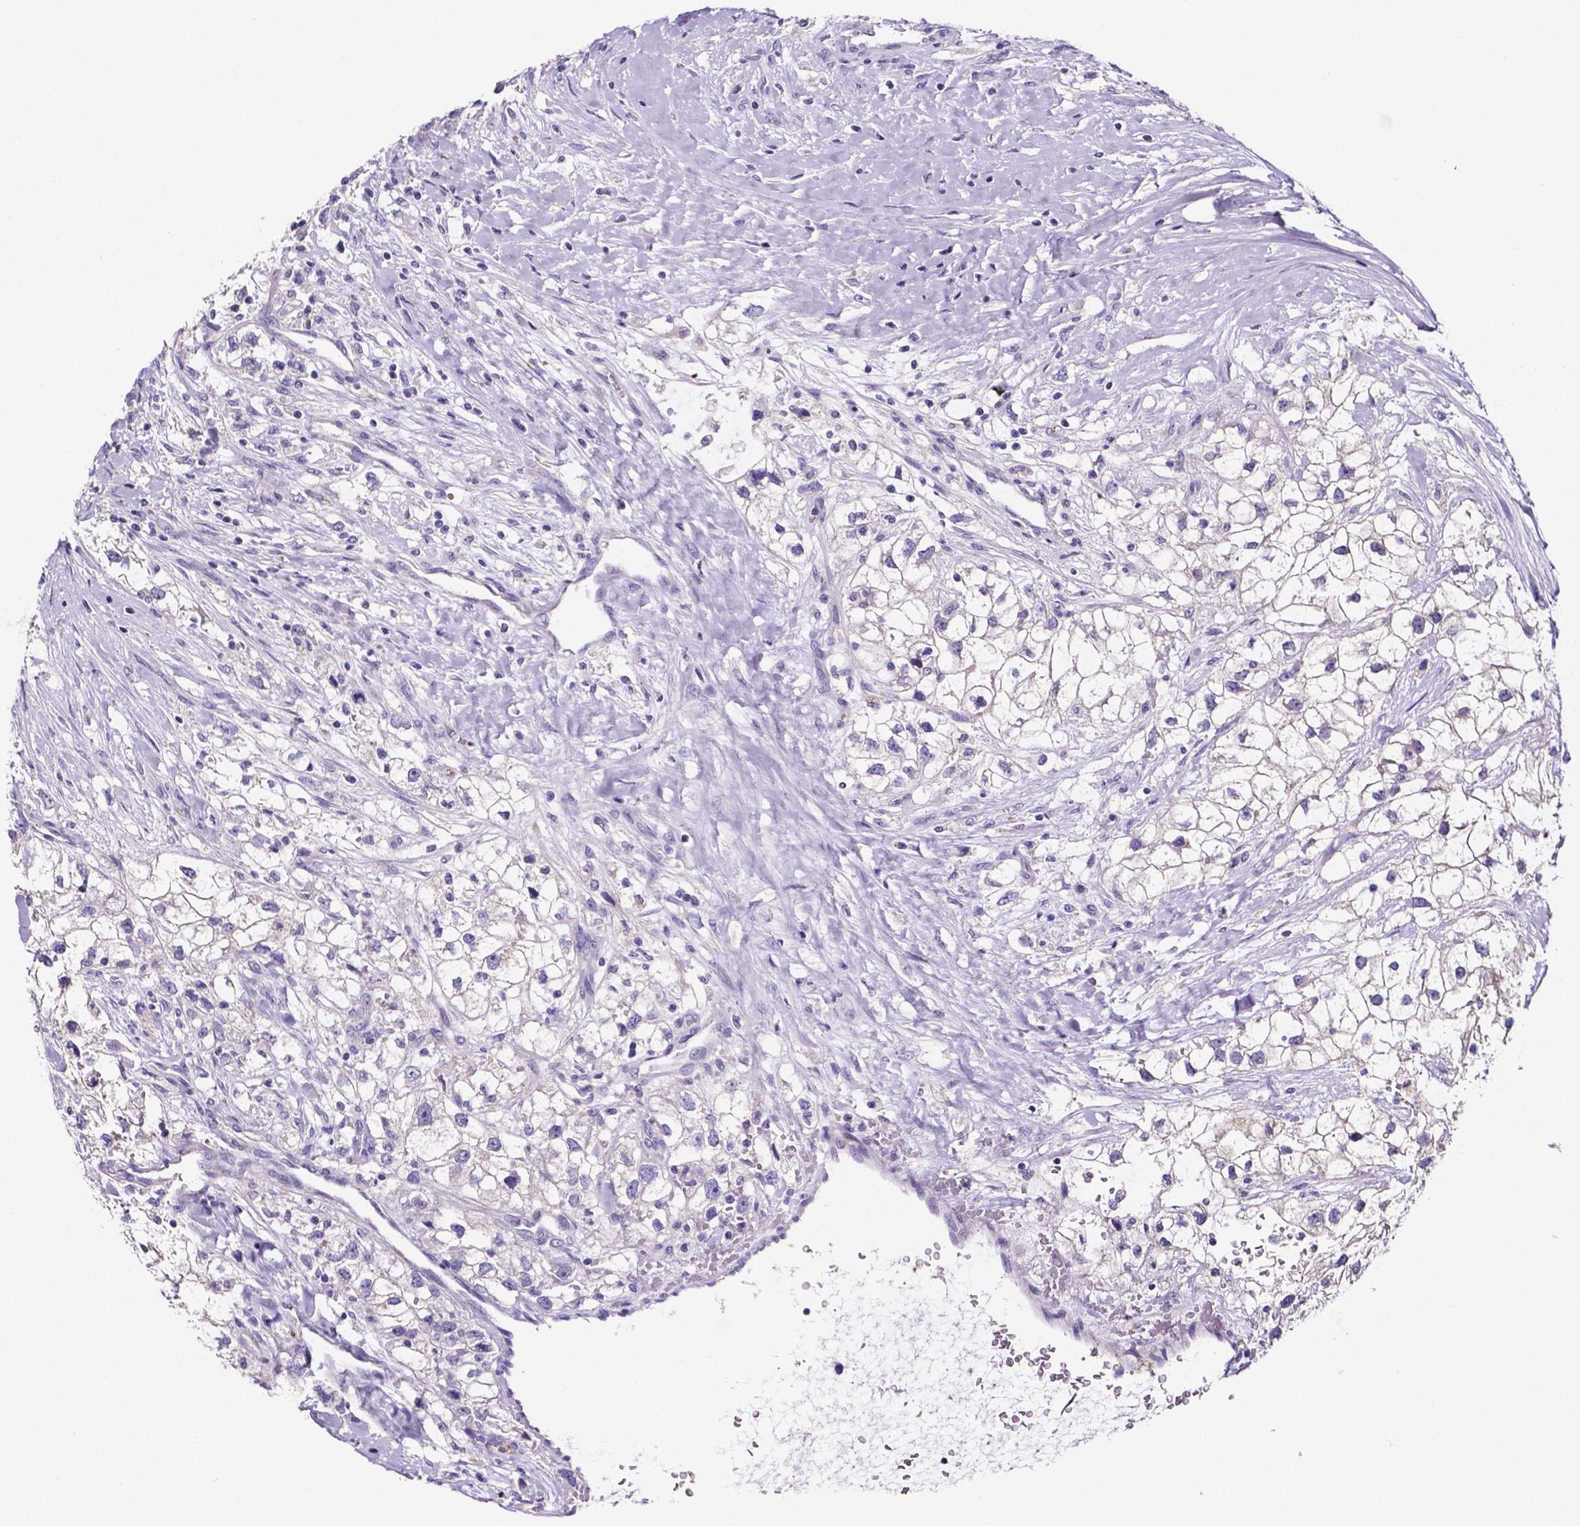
{"staining": {"intensity": "negative", "quantity": "none", "location": "none"}, "tissue": "renal cancer", "cell_type": "Tumor cells", "image_type": "cancer", "snomed": [{"axis": "morphology", "description": "Adenocarcinoma, NOS"}, {"axis": "topography", "description": "Kidney"}], "caption": "Protein analysis of renal adenocarcinoma displays no significant staining in tumor cells.", "gene": "NRGN", "patient": {"sex": "male", "age": 59}}